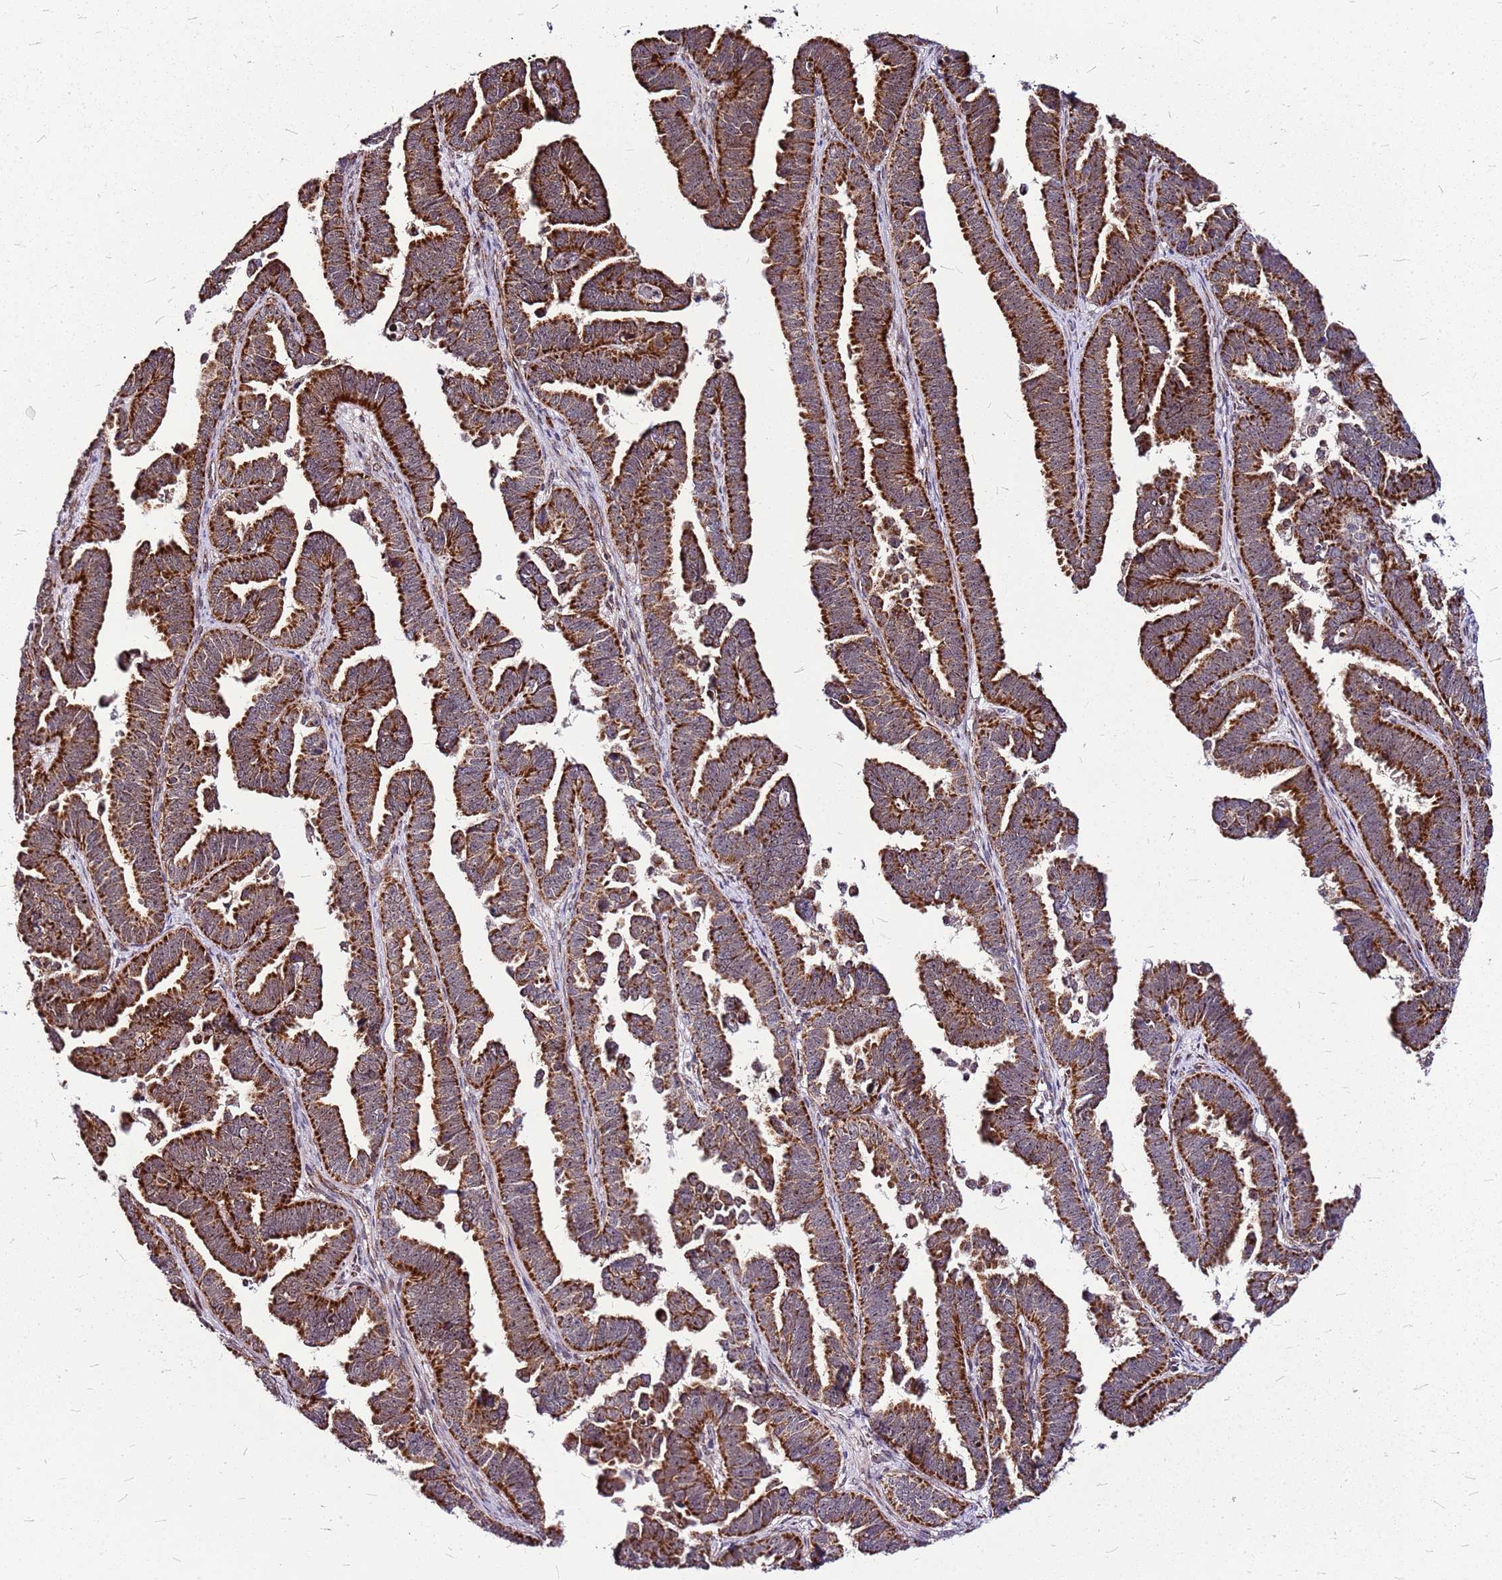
{"staining": {"intensity": "strong", "quantity": ">75%", "location": "cytoplasmic/membranous"}, "tissue": "endometrial cancer", "cell_type": "Tumor cells", "image_type": "cancer", "snomed": [{"axis": "morphology", "description": "Adenocarcinoma, NOS"}, {"axis": "topography", "description": "Endometrium"}], "caption": "Immunohistochemical staining of endometrial cancer (adenocarcinoma) demonstrates strong cytoplasmic/membranous protein positivity in about >75% of tumor cells. (DAB = brown stain, brightfield microscopy at high magnification).", "gene": "OR51T1", "patient": {"sex": "female", "age": 75}}